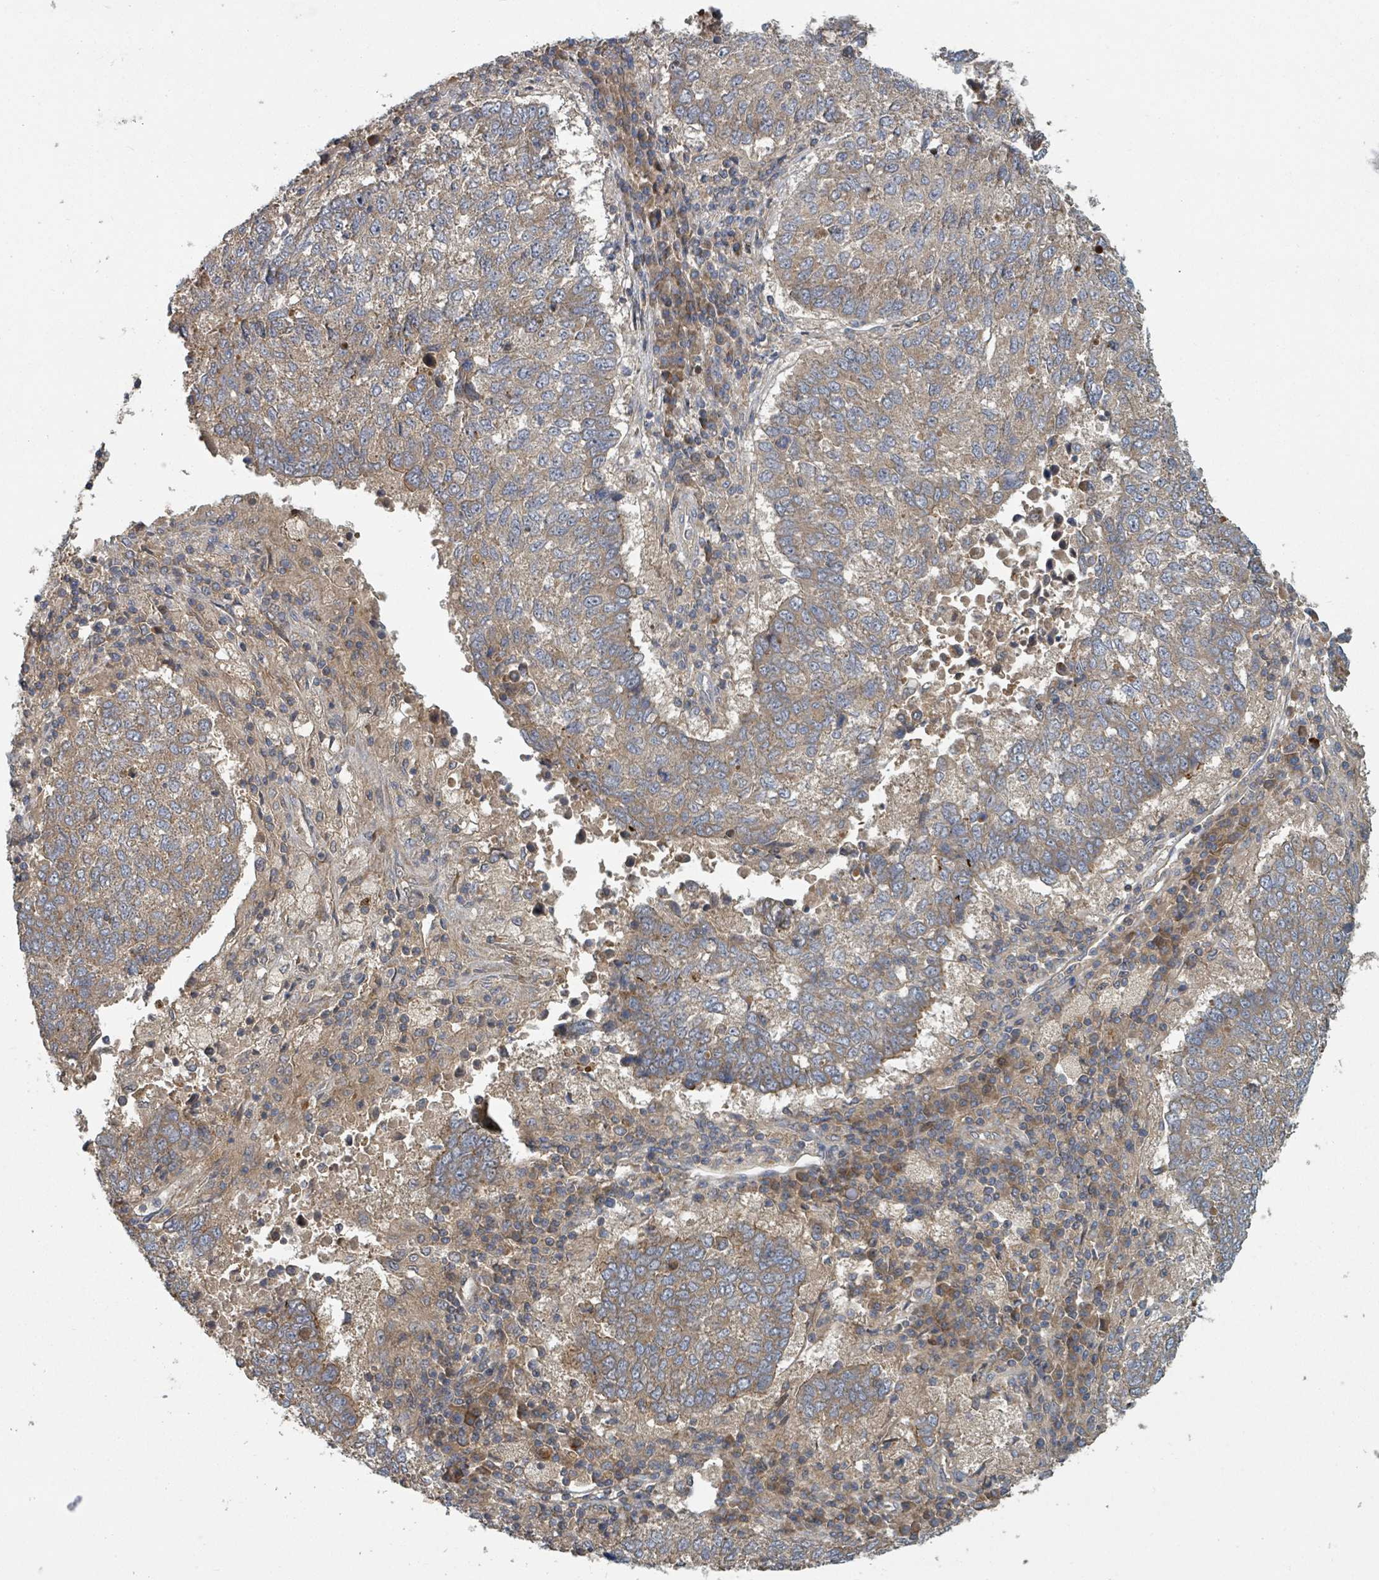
{"staining": {"intensity": "weak", "quantity": ">75%", "location": "cytoplasmic/membranous"}, "tissue": "lung cancer", "cell_type": "Tumor cells", "image_type": "cancer", "snomed": [{"axis": "morphology", "description": "Squamous cell carcinoma, NOS"}, {"axis": "topography", "description": "Lung"}], "caption": "Immunohistochemistry of human lung cancer (squamous cell carcinoma) exhibits low levels of weak cytoplasmic/membranous staining in about >75% of tumor cells.", "gene": "DPM1", "patient": {"sex": "male", "age": 73}}